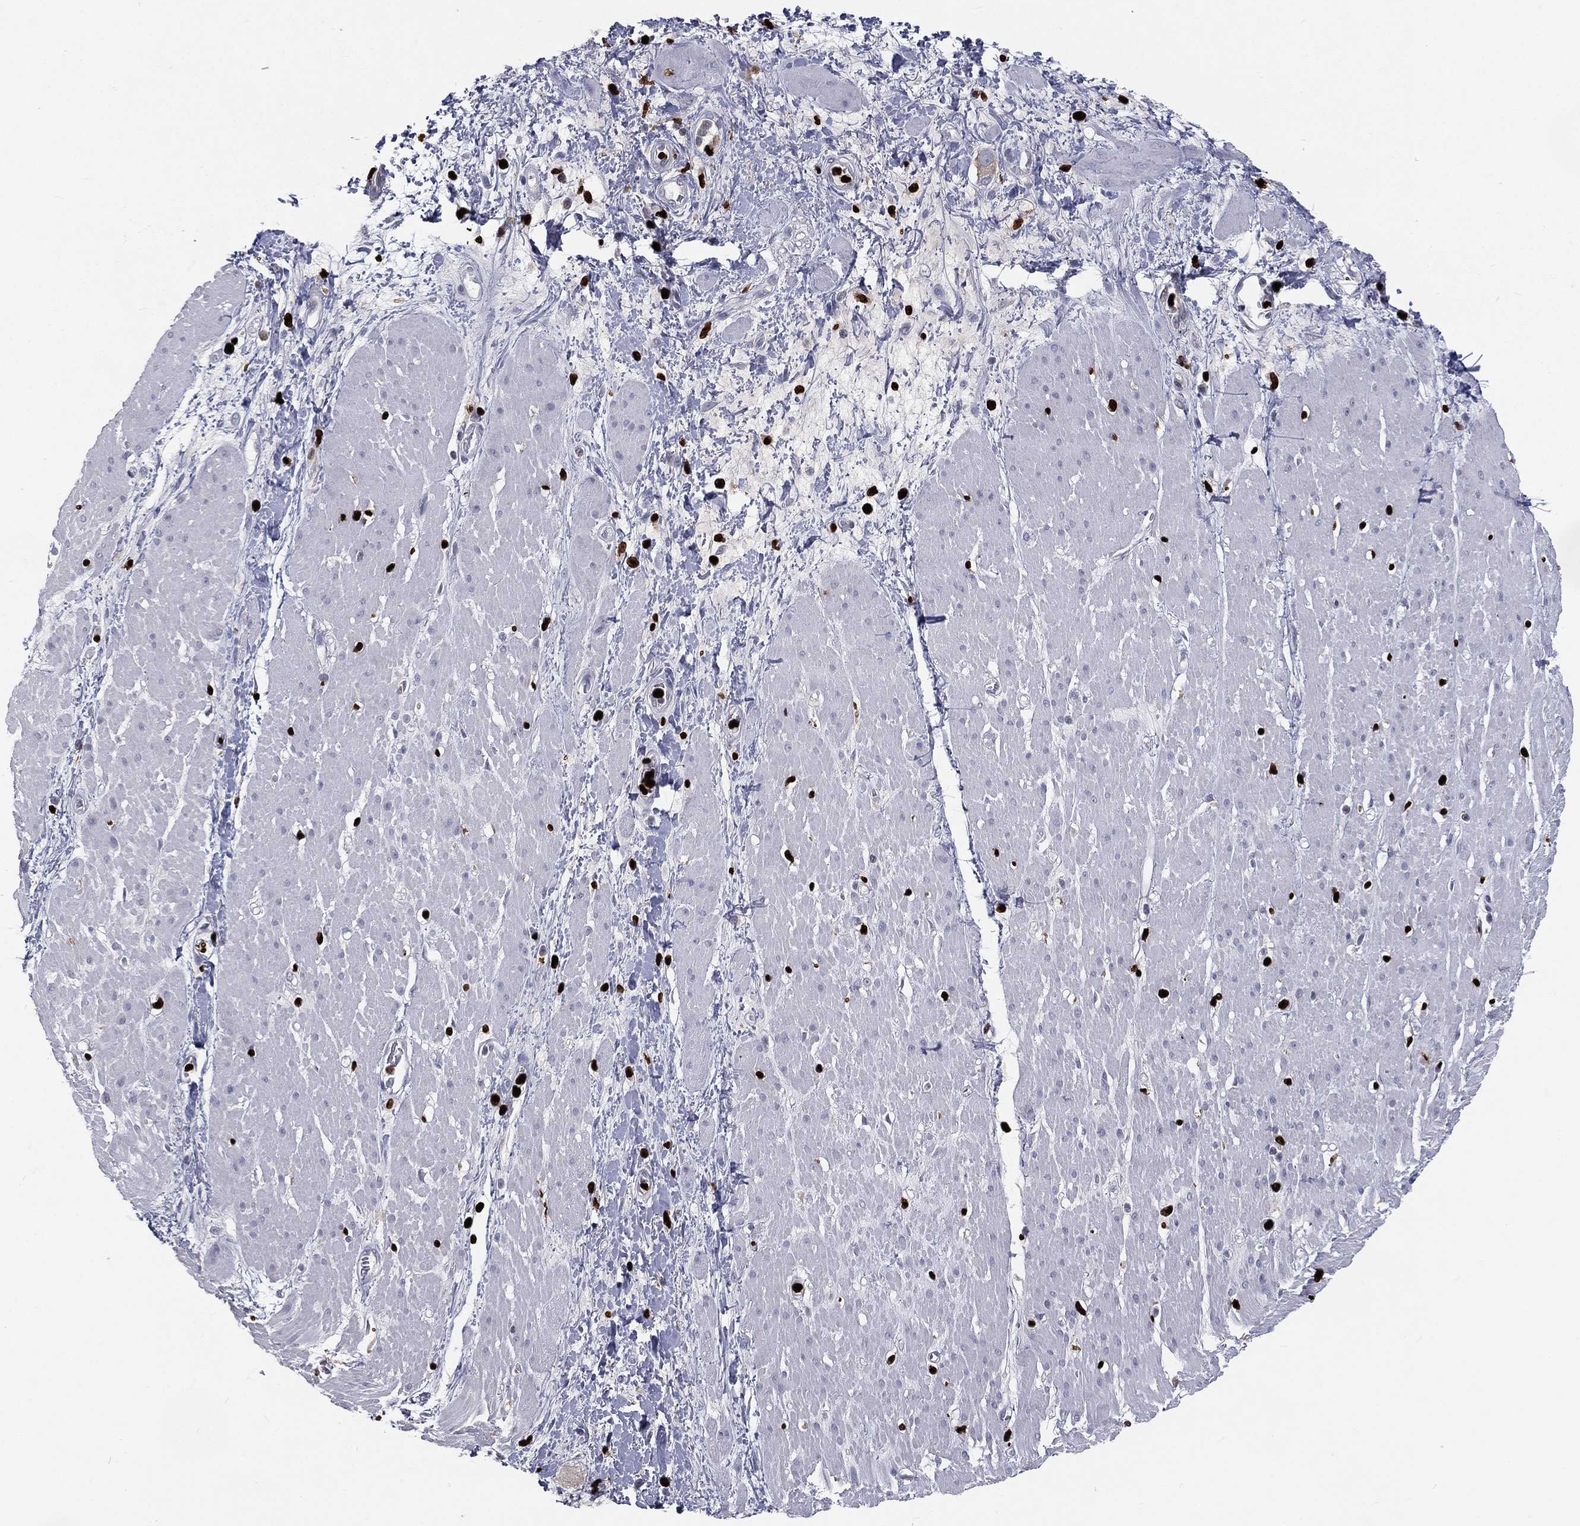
{"staining": {"intensity": "negative", "quantity": "none", "location": "none"}, "tissue": "smooth muscle", "cell_type": "Smooth muscle cells", "image_type": "normal", "snomed": [{"axis": "morphology", "description": "Normal tissue, NOS"}, {"axis": "topography", "description": "Soft tissue"}, {"axis": "topography", "description": "Smooth muscle"}], "caption": "Immunohistochemical staining of unremarkable smooth muscle reveals no significant positivity in smooth muscle cells. Nuclei are stained in blue.", "gene": "MNDA", "patient": {"sex": "male", "age": 72}}